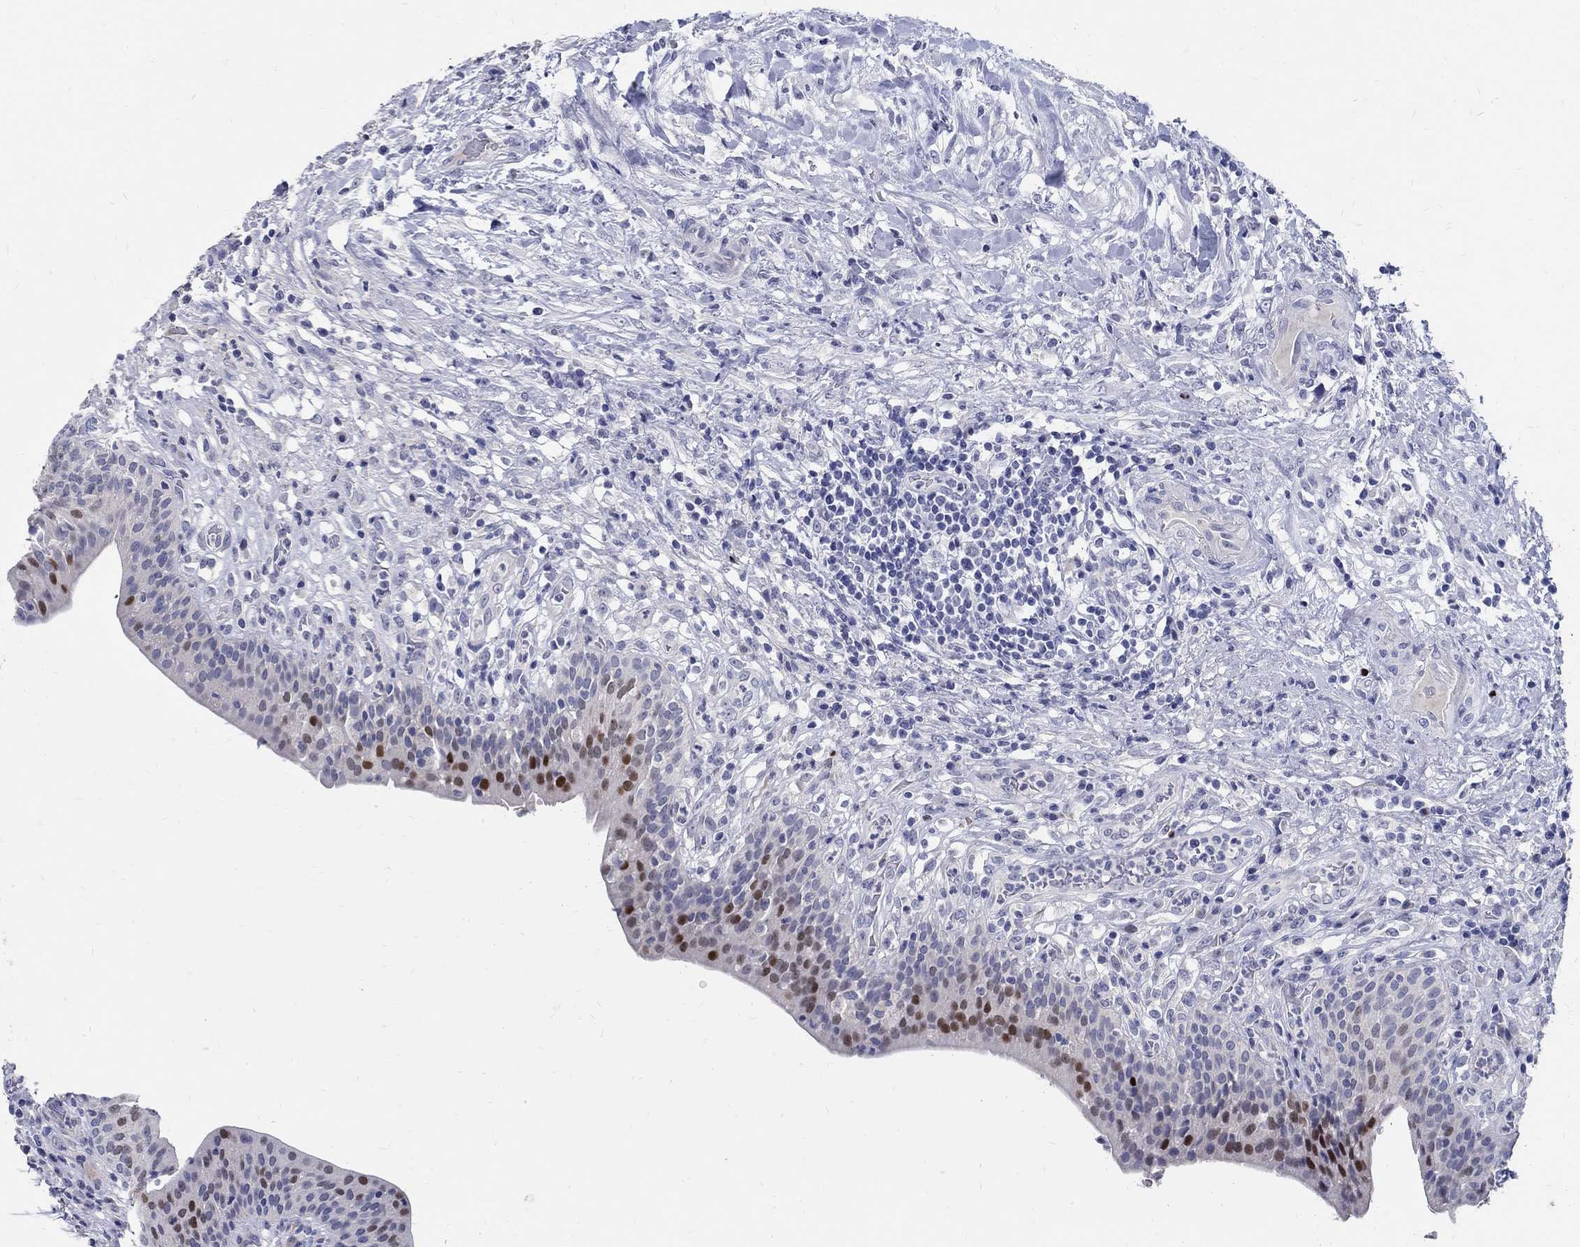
{"staining": {"intensity": "strong", "quantity": "25%-75%", "location": "nuclear"}, "tissue": "urinary bladder", "cell_type": "Urothelial cells", "image_type": "normal", "snomed": [{"axis": "morphology", "description": "Normal tissue, NOS"}, {"axis": "topography", "description": "Urinary bladder"}], "caption": "Immunohistochemistry (IHC) micrograph of normal human urinary bladder stained for a protein (brown), which reveals high levels of strong nuclear positivity in approximately 25%-75% of urothelial cells.", "gene": "SOX2", "patient": {"sex": "male", "age": 66}}